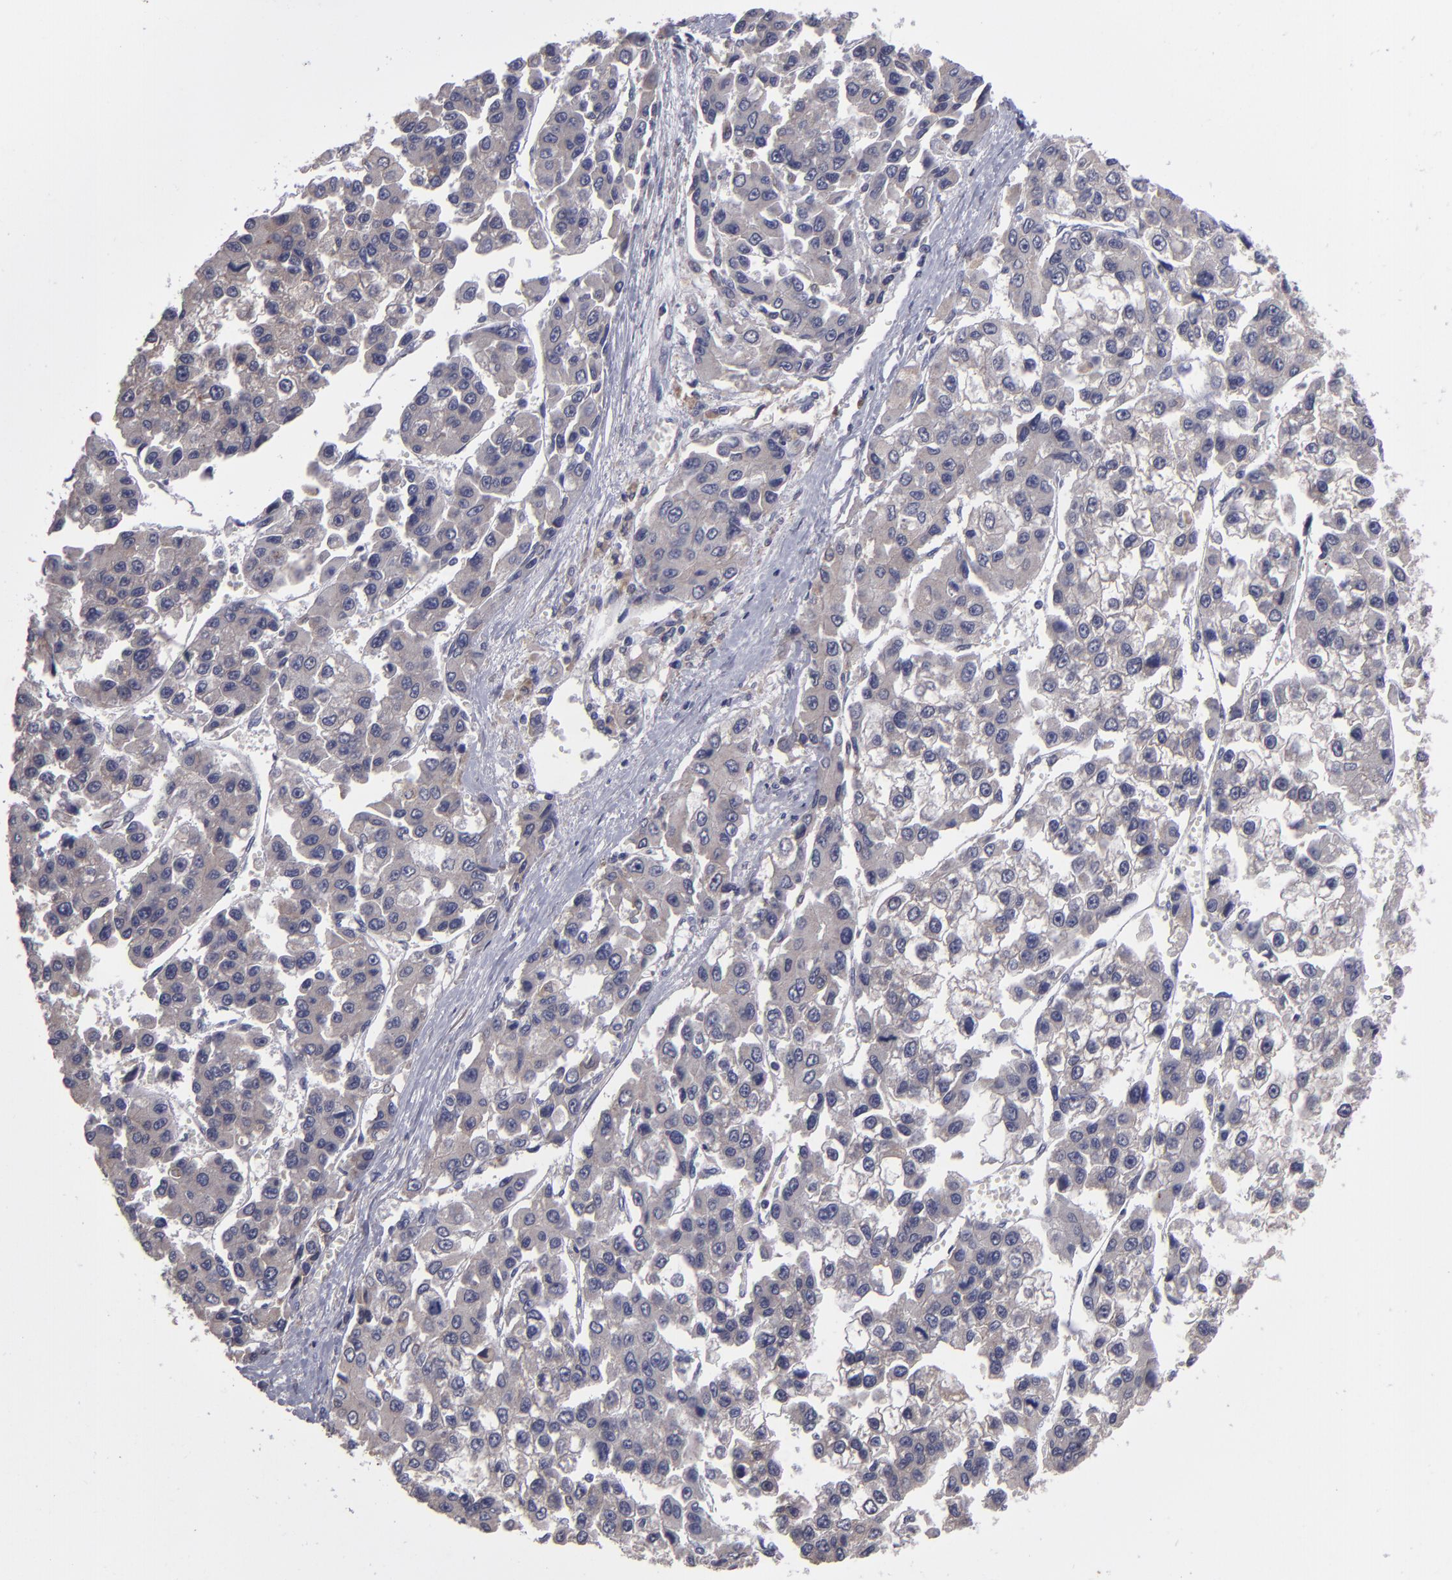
{"staining": {"intensity": "weak", "quantity": ">75%", "location": "cytoplasmic/membranous"}, "tissue": "liver cancer", "cell_type": "Tumor cells", "image_type": "cancer", "snomed": [{"axis": "morphology", "description": "Carcinoma, Hepatocellular, NOS"}, {"axis": "topography", "description": "Liver"}], "caption": "Liver cancer (hepatocellular carcinoma) was stained to show a protein in brown. There is low levels of weak cytoplasmic/membranous staining in approximately >75% of tumor cells.", "gene": "IL12A", "patient": {"sex": "female", "age": 66}}